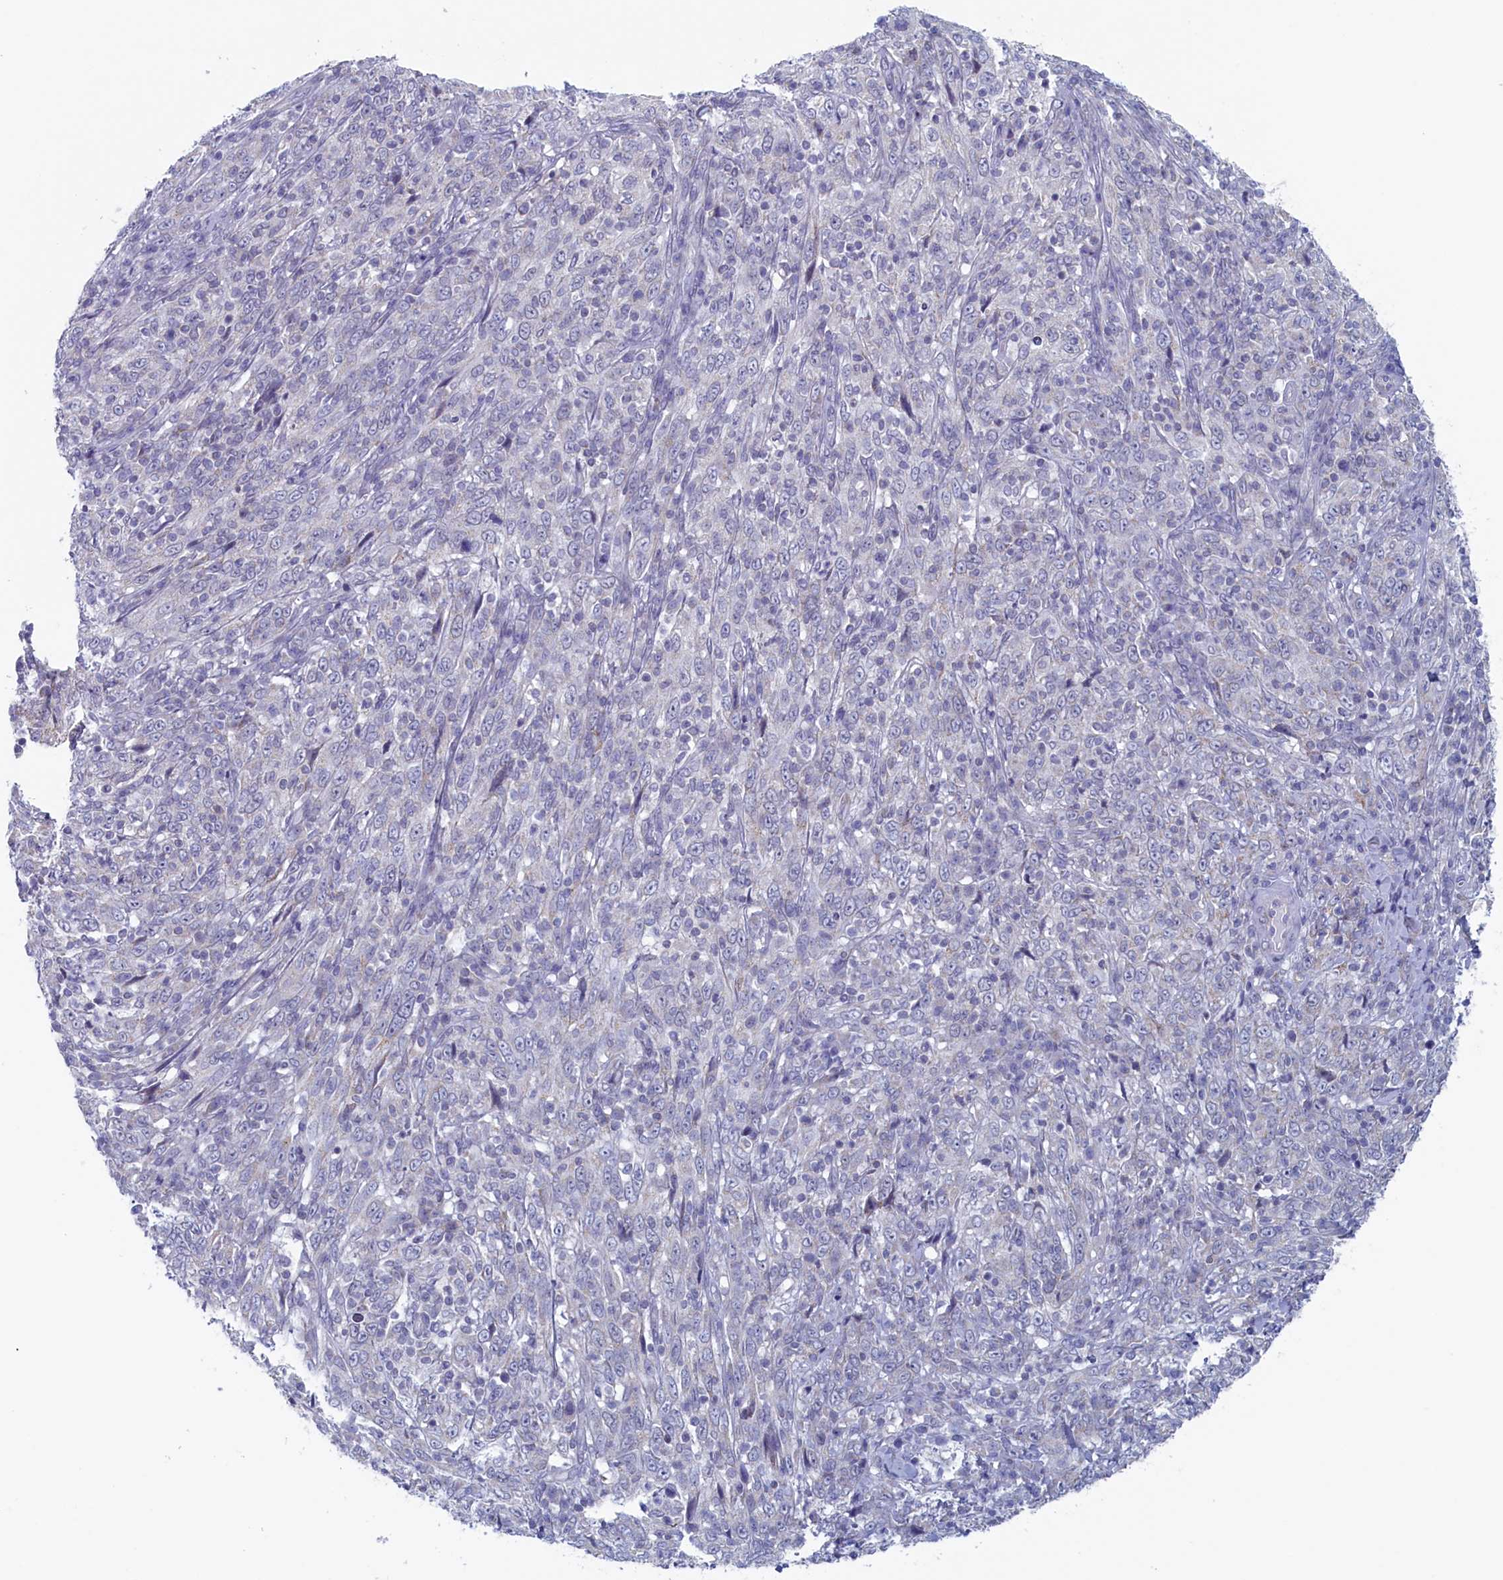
{"staining": {"intensity": "negative", "quantity": "none", "location": "none"}, "tissue": "cervical cancer", "cell_type": "Tumor cells", "image_type": "cancer", "snomed": [{"axis": "morphology", "description": "Squamous cell carcinoma, NOS"}, {"axis": "topography", "description": "Cervix"}], "caption": "Squamous cell carcinoma (cervical) stained for a protein using immunohistochemistry (IHC) shows no positivity tumor cells.", "gene": "WDR76", "patient": {"sex": "female", "age": 46}}